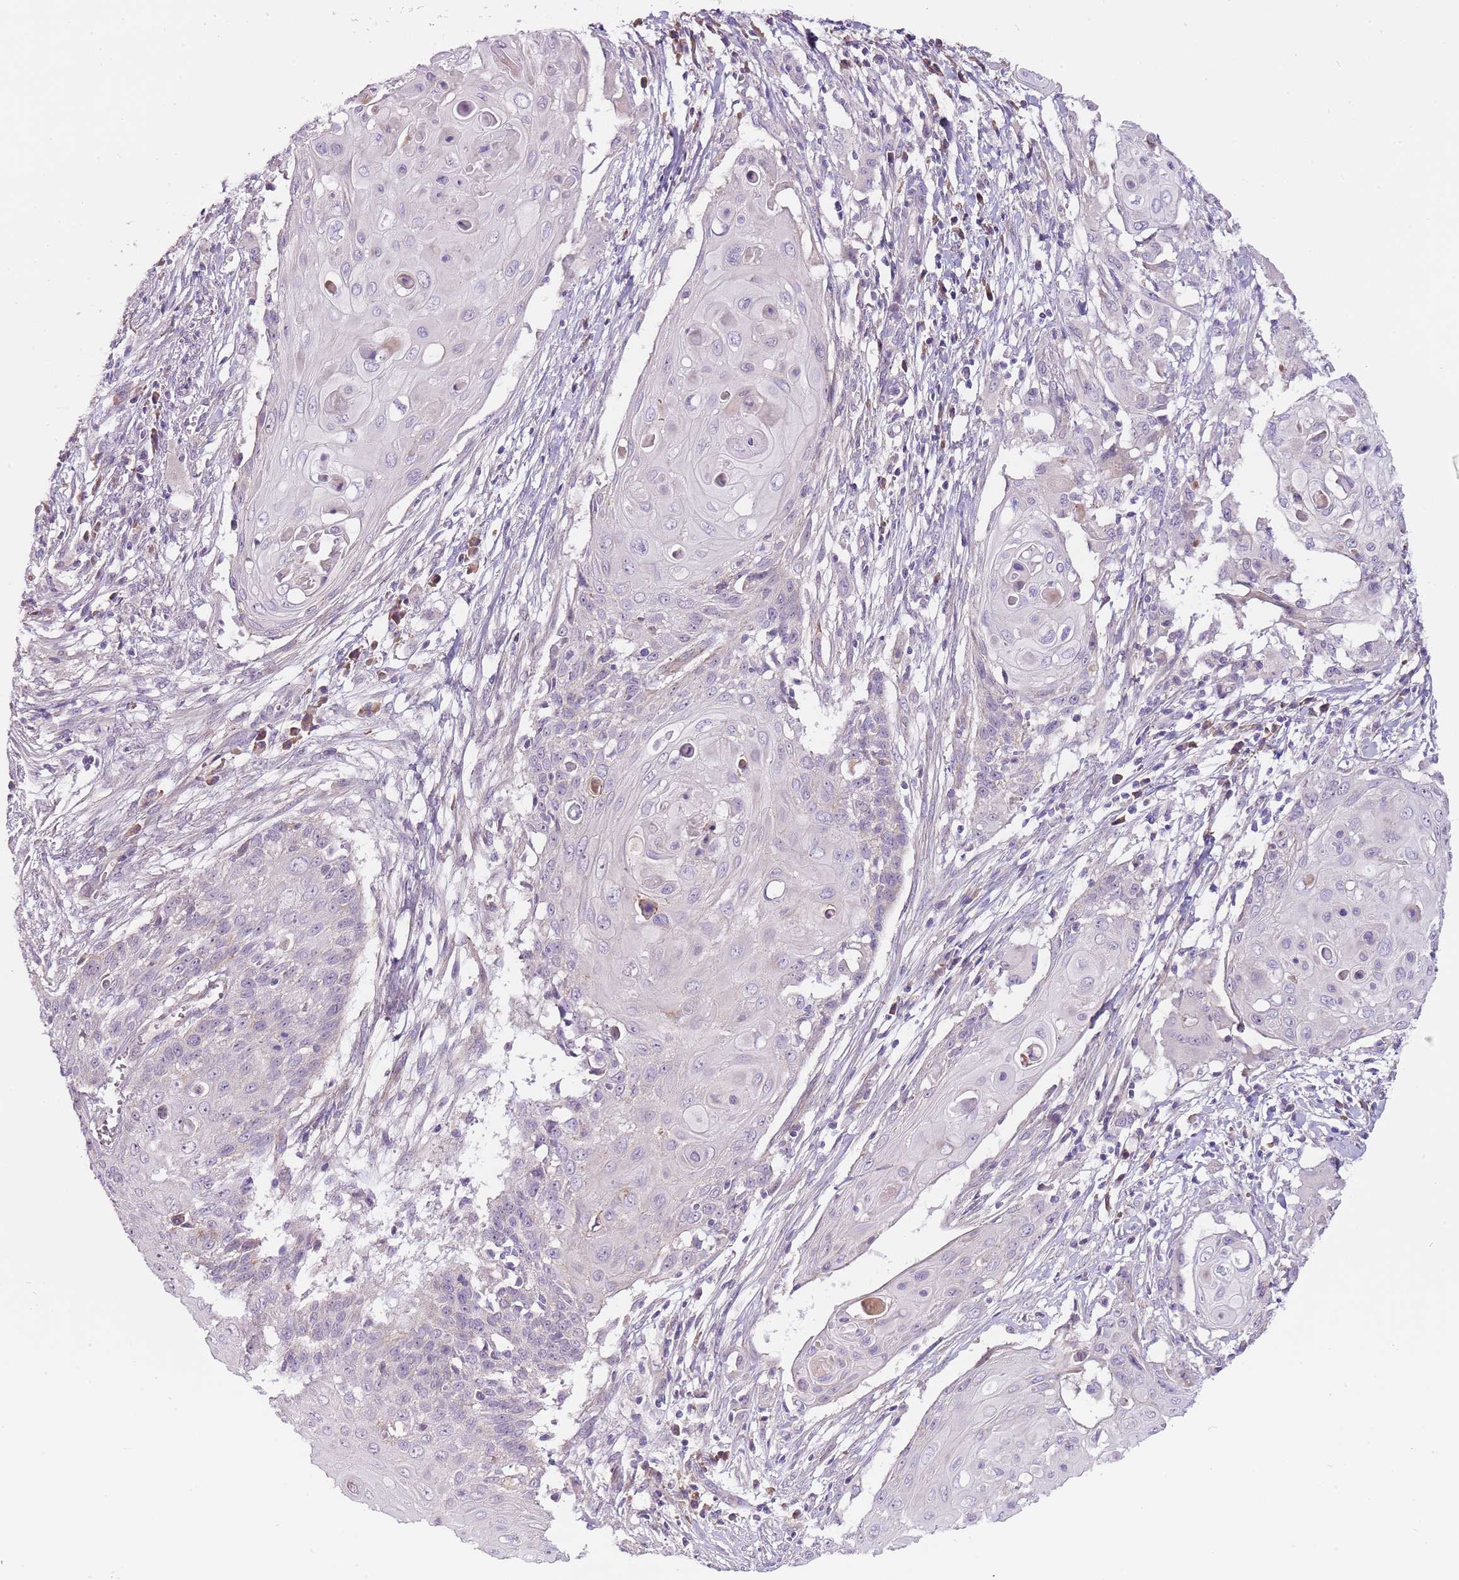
{"staining": {"intensity": "negative", "quantity": "none", "location": "none"}, "tissue": "cervical cancer", "cell_type": "Tumor cells", "image_type": "cancer", "snomed": [{"axis": "morphology", "description": "Squamous cell carcinoma, NOS"}, {"axis": "topography", "description": "Cervix"}], "caption": "This is an IHC image of human cervical cancer (squamous cell carcinoma). There is no positivity in tumor cells.", "gene": "NKX2-3", "patient": {"sex": "female", "age": 39}}